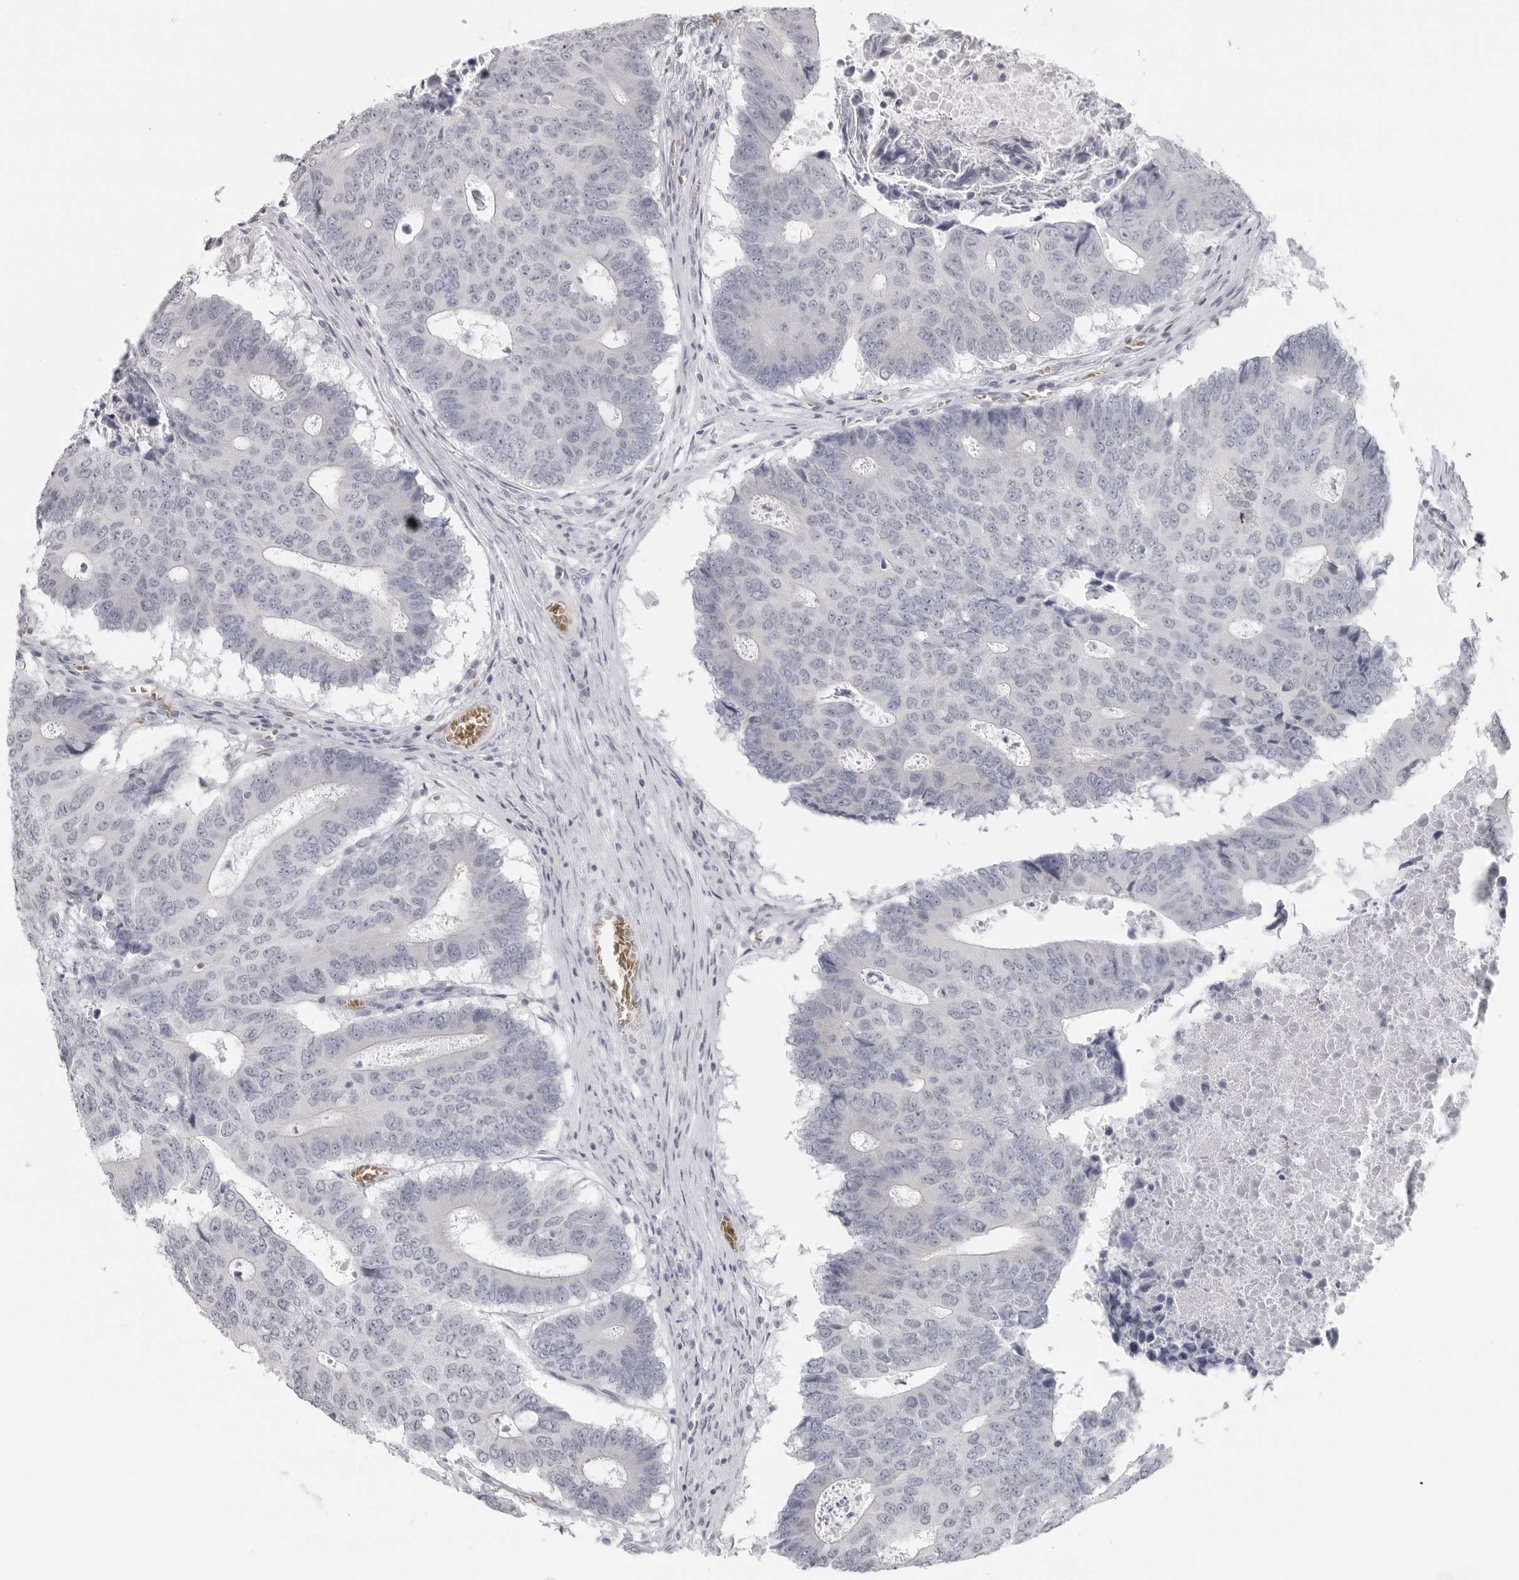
{"staining": {"intensity": "negative", "quantity": "none", "location": "none"}, "tissue": "colorectal cancer", "cell_type": "Tumor cells", "image_type": "cancer", "snomed": [{"axis": "morphology", "description": "Adenocarcinoma, NOS"}, {"axis": "topography", "description": "Colon"}], "caption": "Colorectal adenocarcinoma was stained to show a protein in brown. There is no significant positivity in tumor cells.", "gene": "EPB41", "patient": {"sex": "male", "age": 87}}